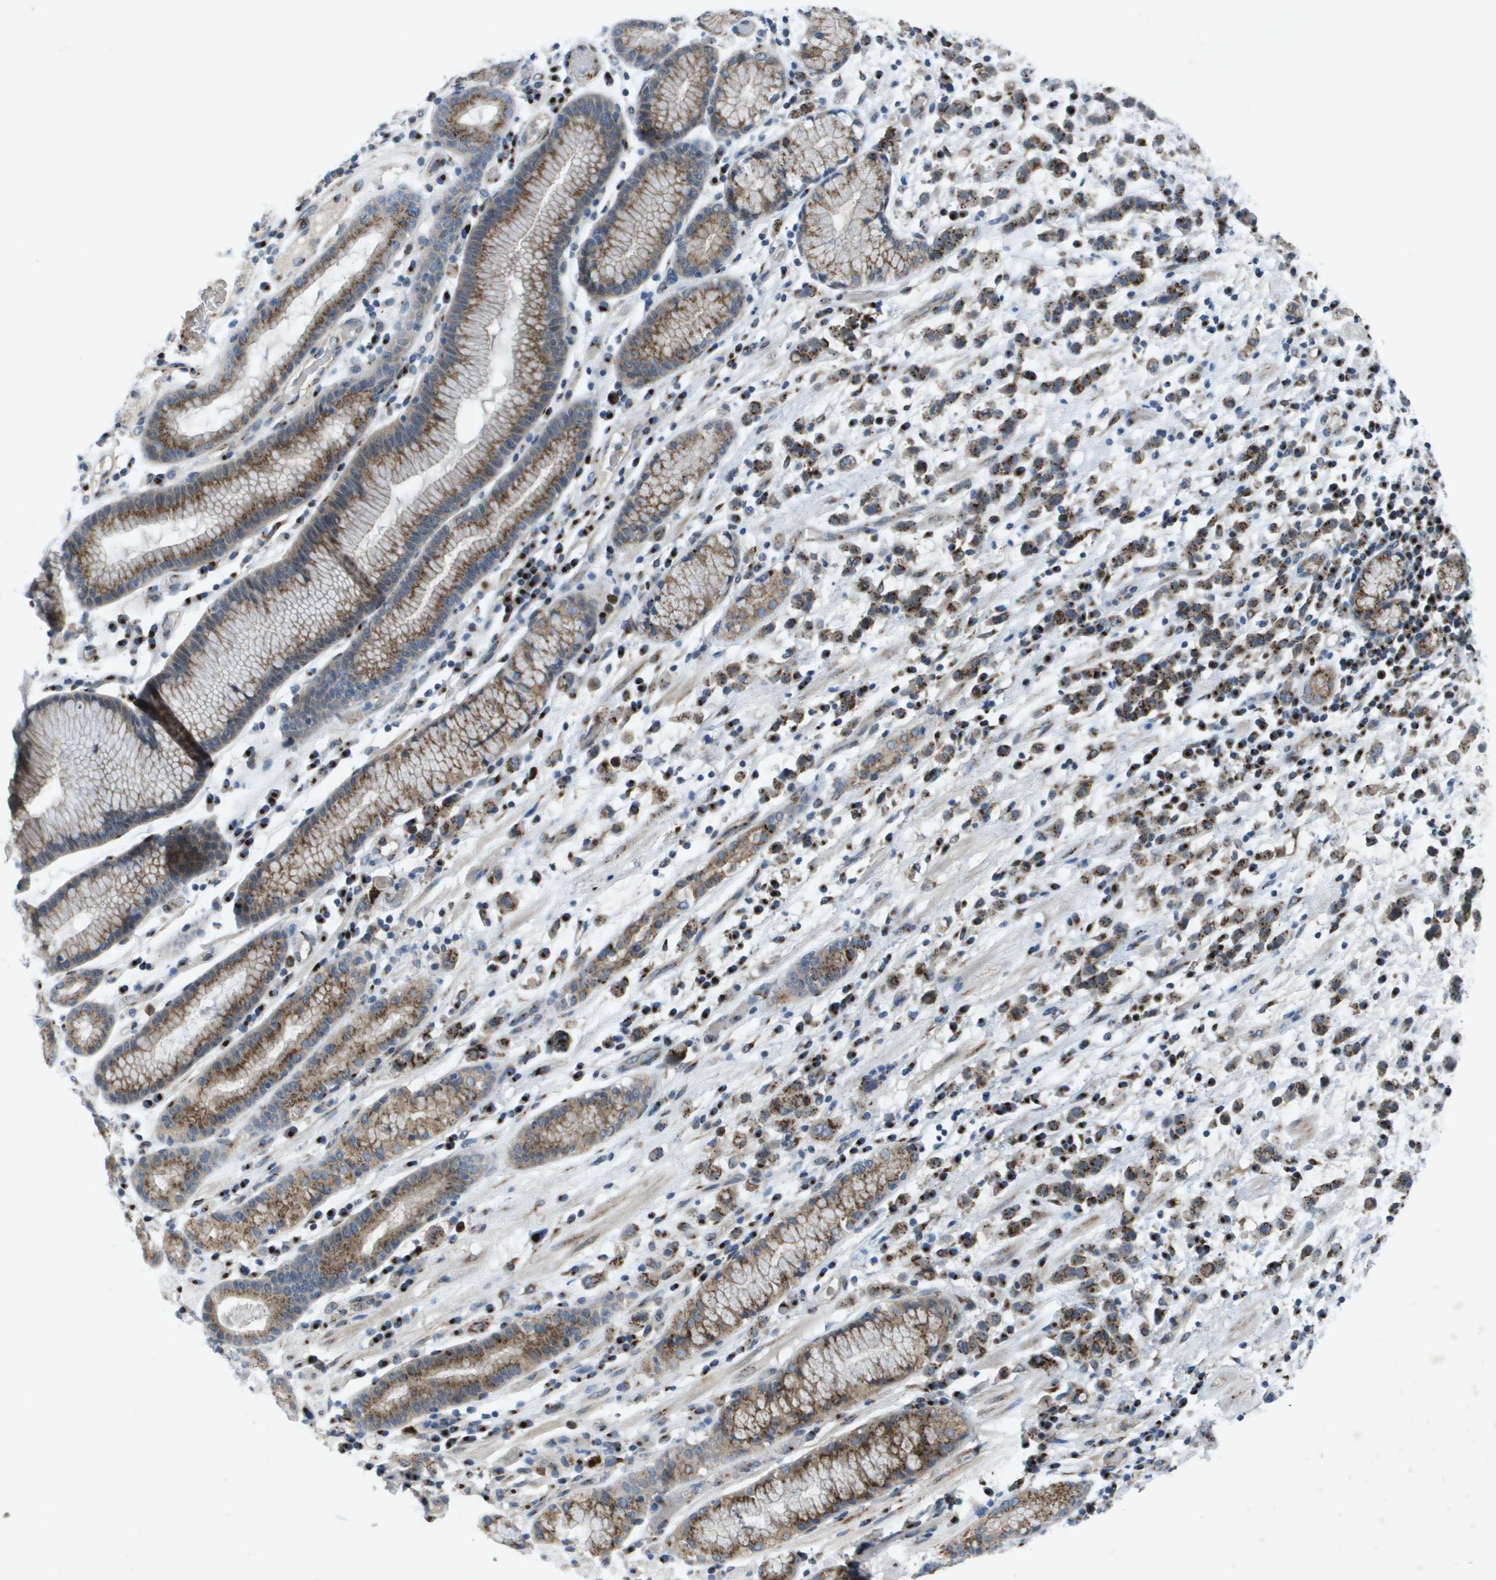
{"staining": {"intensity": "moderate", "quantity": ">75%", "location": "cytoplasmic/membranous"}, "tissue": "stomach cancer", "cell_type": "Tumor cells", "image_type": "cancer", "snomed": [{"axis": "morphology", "description": "Adenocarcinoma, NOS"}, {"axis": "topography", "description": "Stomach, lower"}], "caption": "A histopathology image showing moderate cytoplasmic/membranous staining in about >75% of tumor cells in stomach cancer (adenocarcinoma), as visualized by brown immunohistochemical staining.", "gene": "QSOX2", "patient": {"sex": "male", "age": 88}}